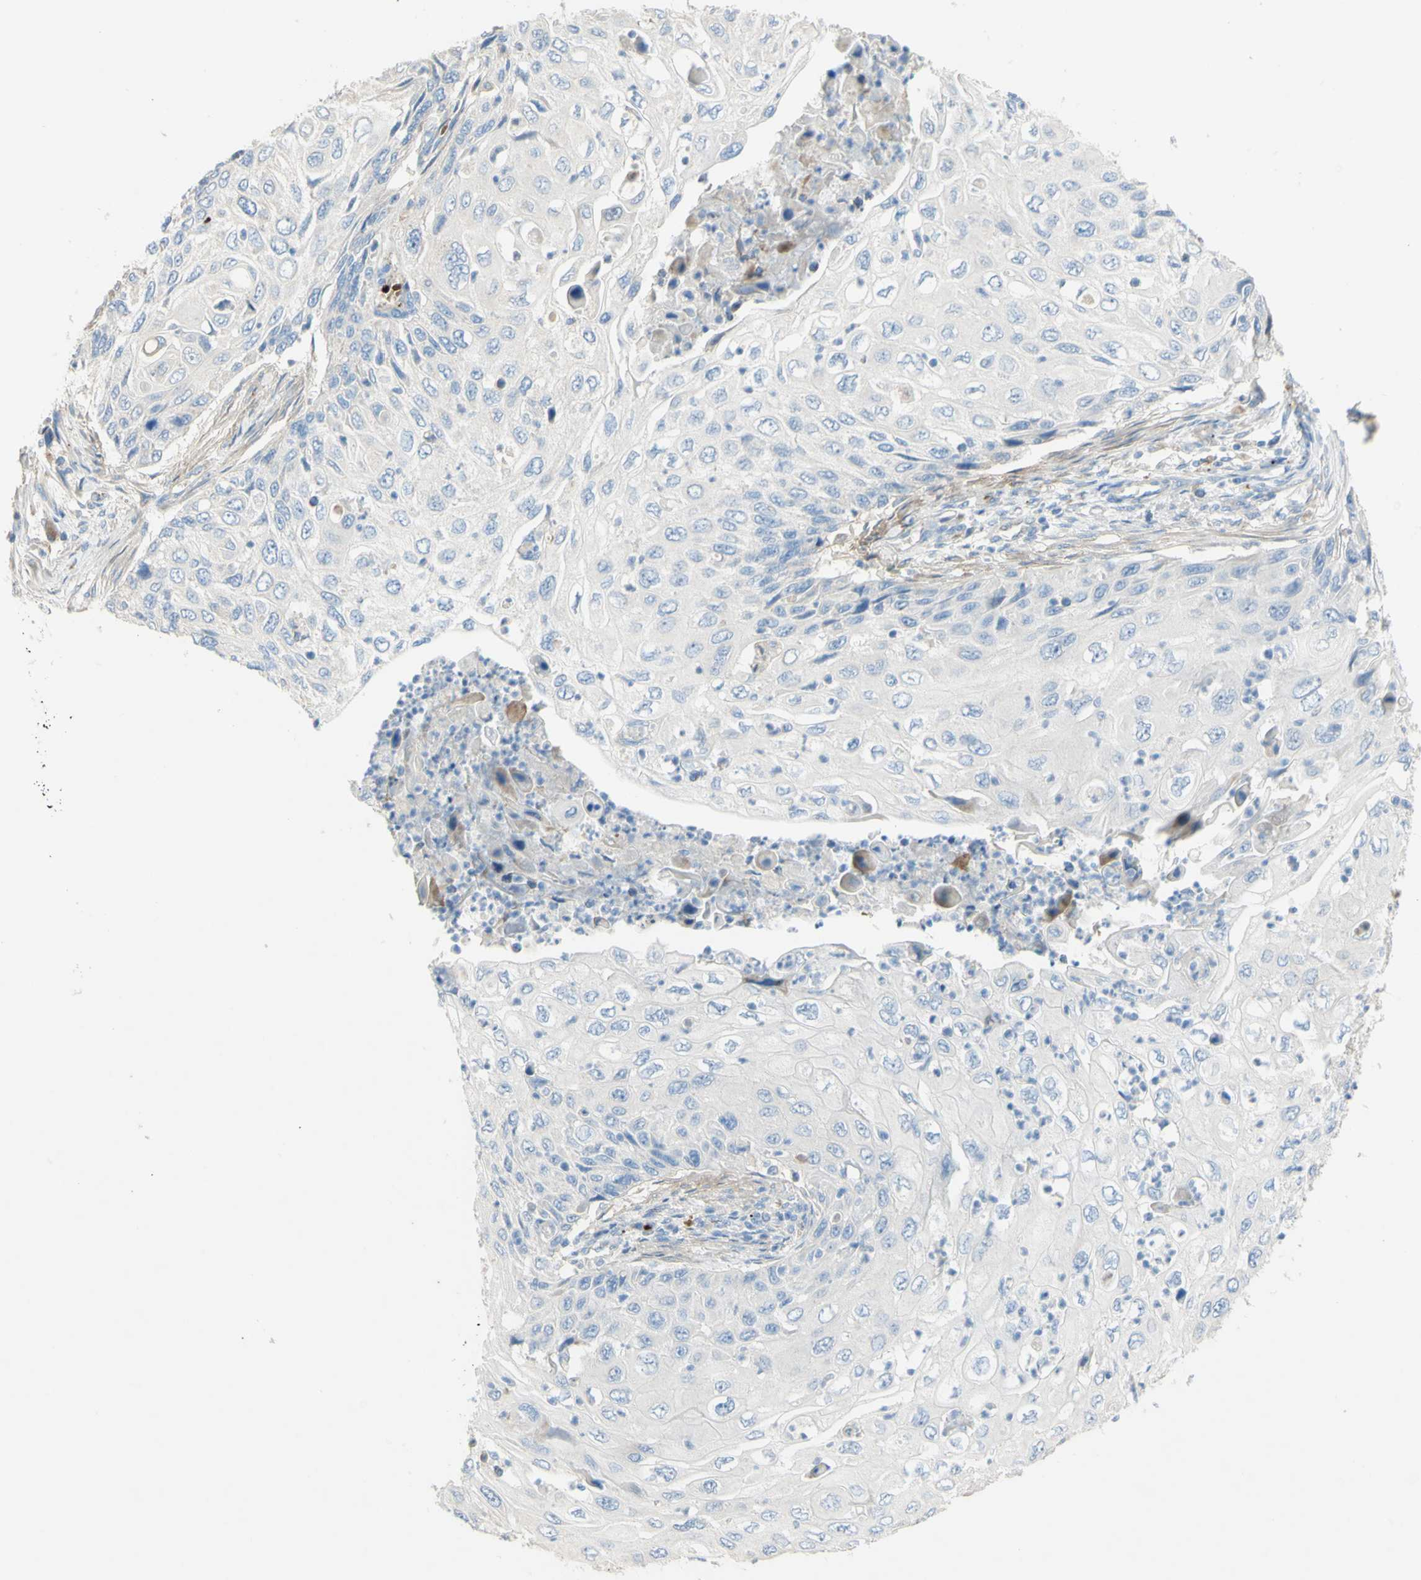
{"staining": {"intensity": "negative", "quantity": "none", "location": "none"}, "tissue": "cervical cancer", "cell_type": "Tumor cells", "image_type": "cancer", "snomed": [{"axis": "morphology", "description": "Squamous cell carcinoma, NOS"}, {"axis": "topography", "description": "Cervix"}], "caption": "This image is of squamous cell carcinoma (cervical) stained with IHC to label a protein in brown with the nuclei are counter-stained blue. There is no positivity in tumor cells.", "gene": "GAN", "patient": {"sex": "female", "age": 70}}